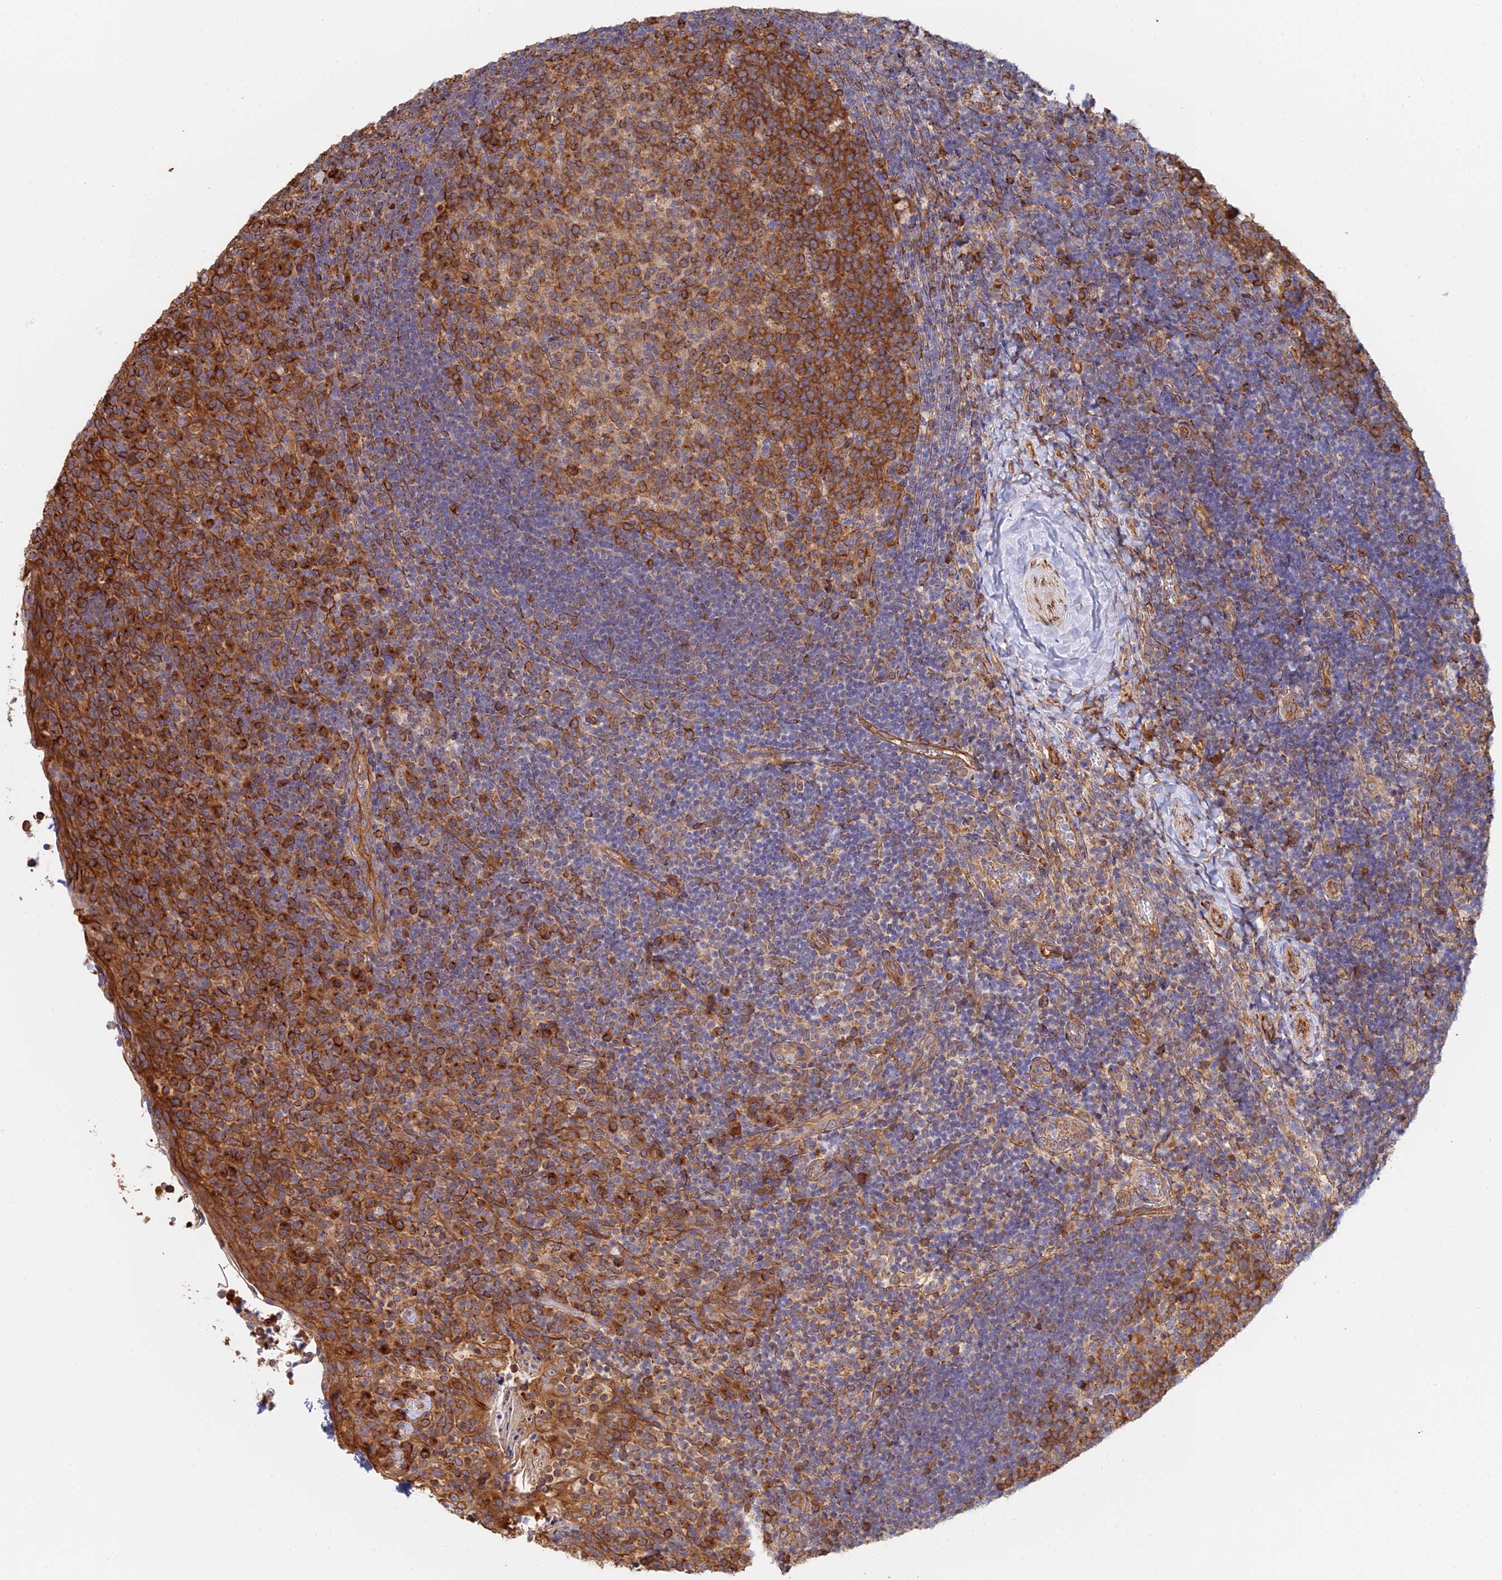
{"staining": {"intensity": "strong", "quantity": ">75%", "location": "cytoplasmic/membranous"}, "tissue": "tonsil", "cell_type": "Germinal center cells", "image_type": "normal", "snomed": [{"axis": "morphology", "description": "Normal tissue, NOS"}, {"axis": "topography", "description": "Tonsil"}], "caption": "IHC of benign human tonsil shows high levels of strong cytoplasmic/membranous positivity in about >75% of germinal center cells. (DAB IHC with brightfield microscopy, high magnification).", "gene": "WBP11", "patient": {"sex": "female", "age": 10}}